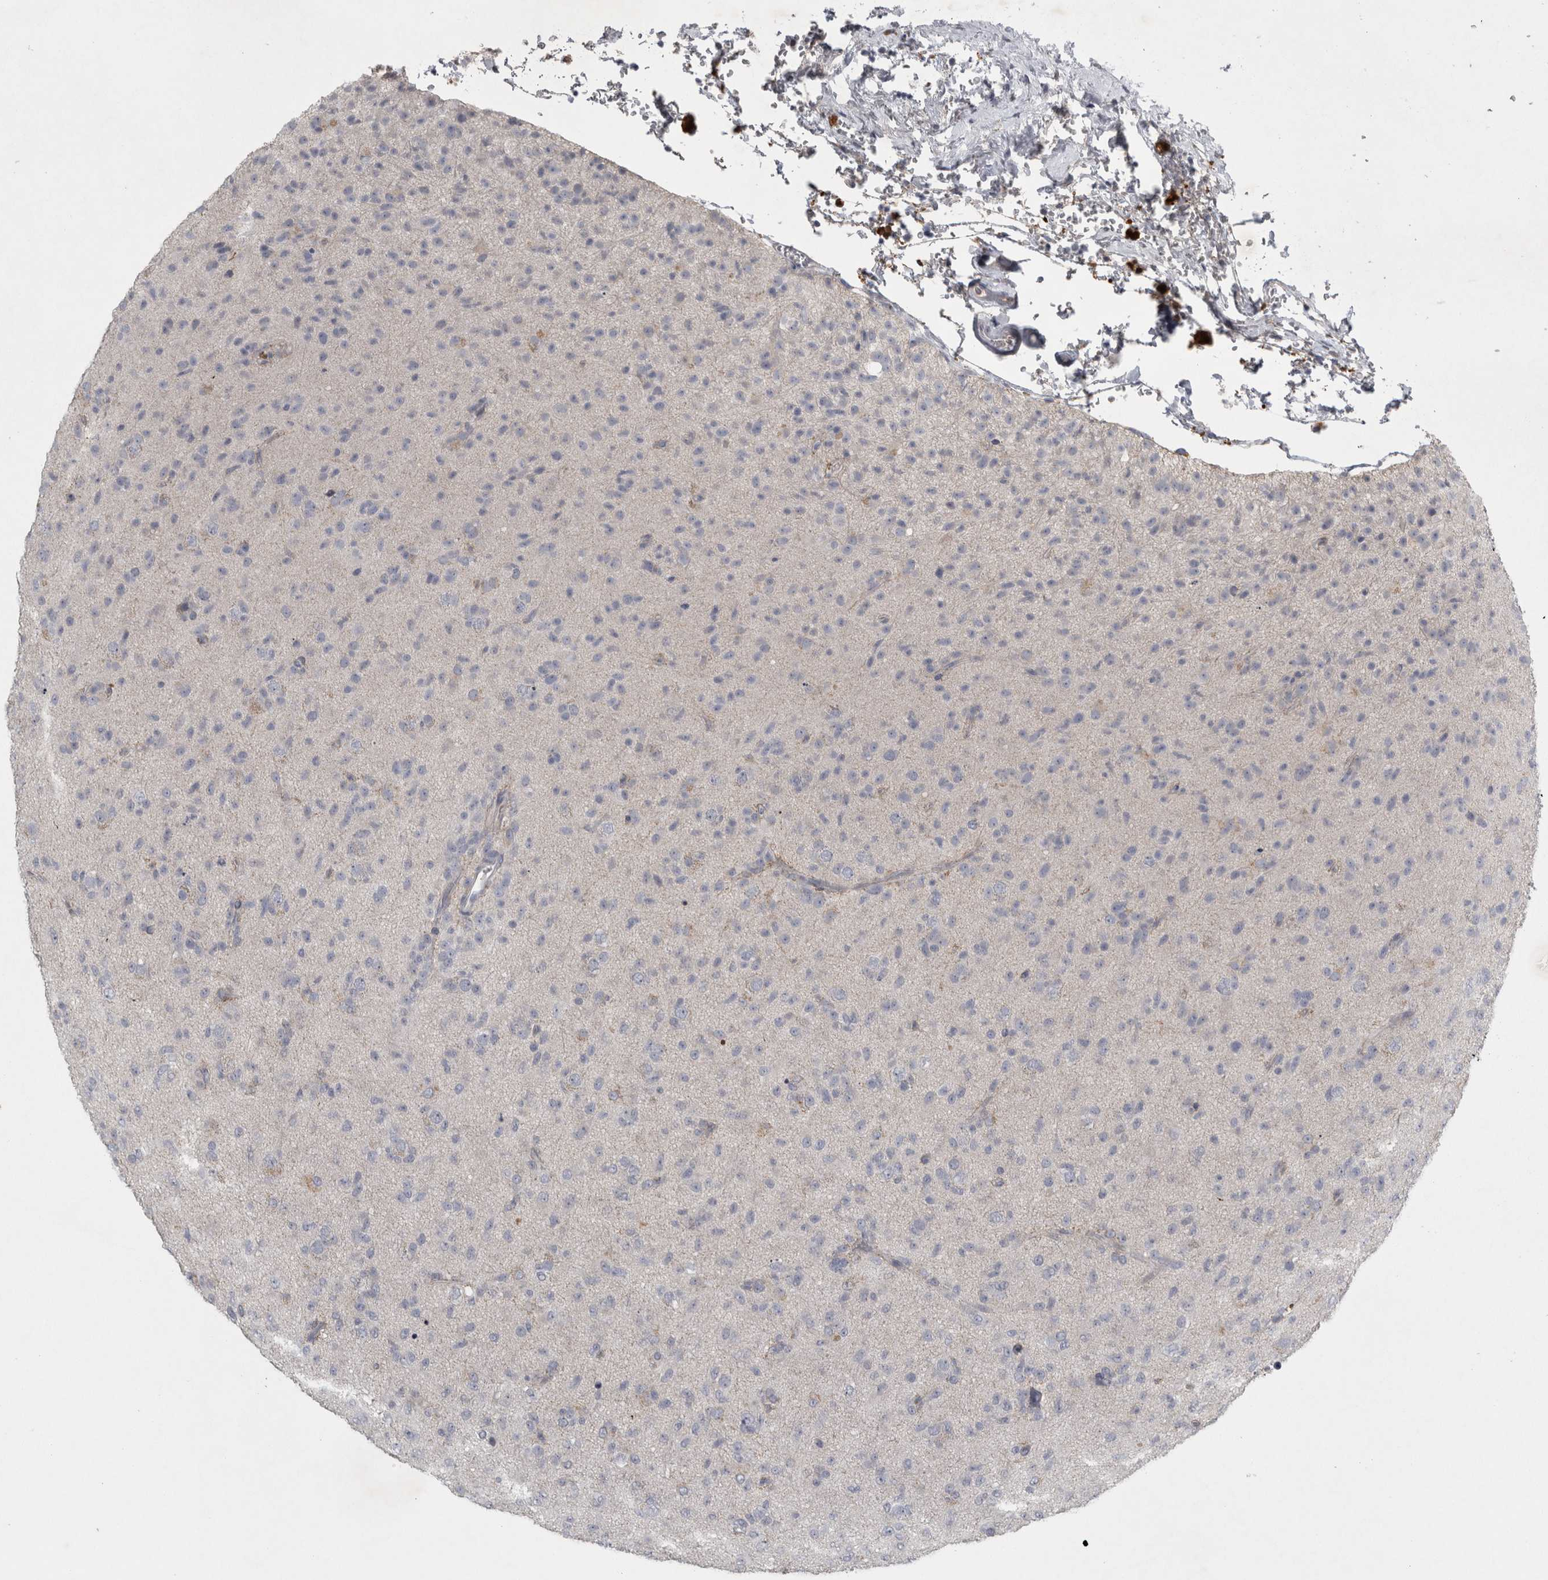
{"staining": {"intensity": "negative", "quantity": "none", "location": "none"}, "tissue": "glioma", "cell_type": "Tumor cells", "image_type": "cancer", "snomed": [{"axis": "morphology", "description": "Glioma, malignant, Low grade"}, {"axis": "topography", "description": "Brain"}], "caption": "Malignant low-grade glioma stained for a protein using IHC shows no staining tumor cells.", "gene": "ENPP7", "patient": {"sex": "male", "age": 65}}